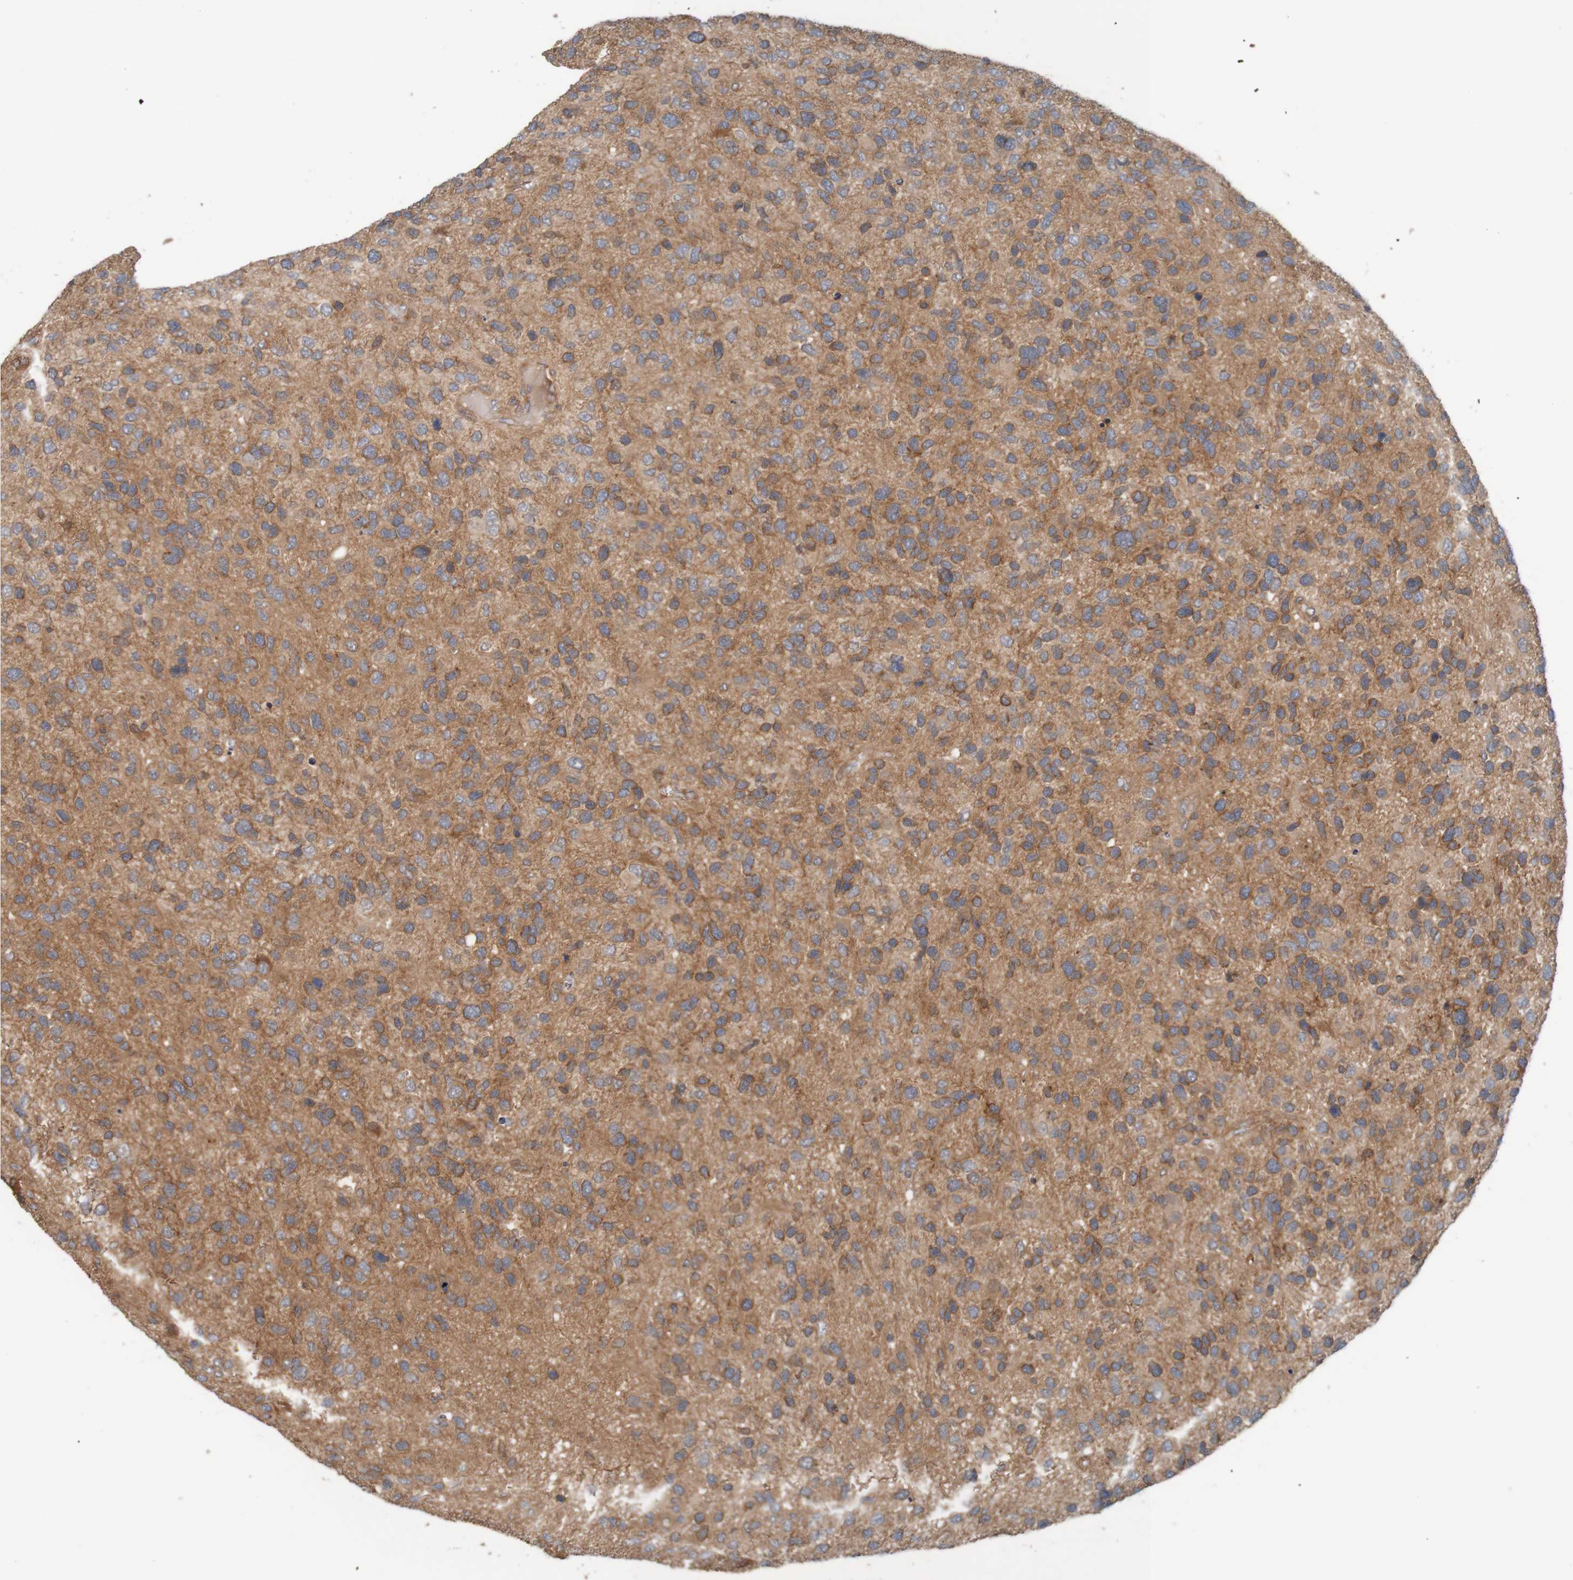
{"staining": {"intensity": "weak", "quantity": ">75%", "location": "cytoplasmic/membranous"}, "tissue": "glioma", "cell_type": "Tumor cells", "image_type": "cancer", "snomed": [{"axis": "morphology", "description": "Glioma, malignant, High grade"}, {"axis": "topography", "description": "Brain"}], "caption": "Protein staining shows weak cytoplasmic/membranous expression in about >75% of tumor cells in malignant glioma (high-grade).", "gene": "ARHGEF11", "patient": {"sex": "female", "age": 58}}